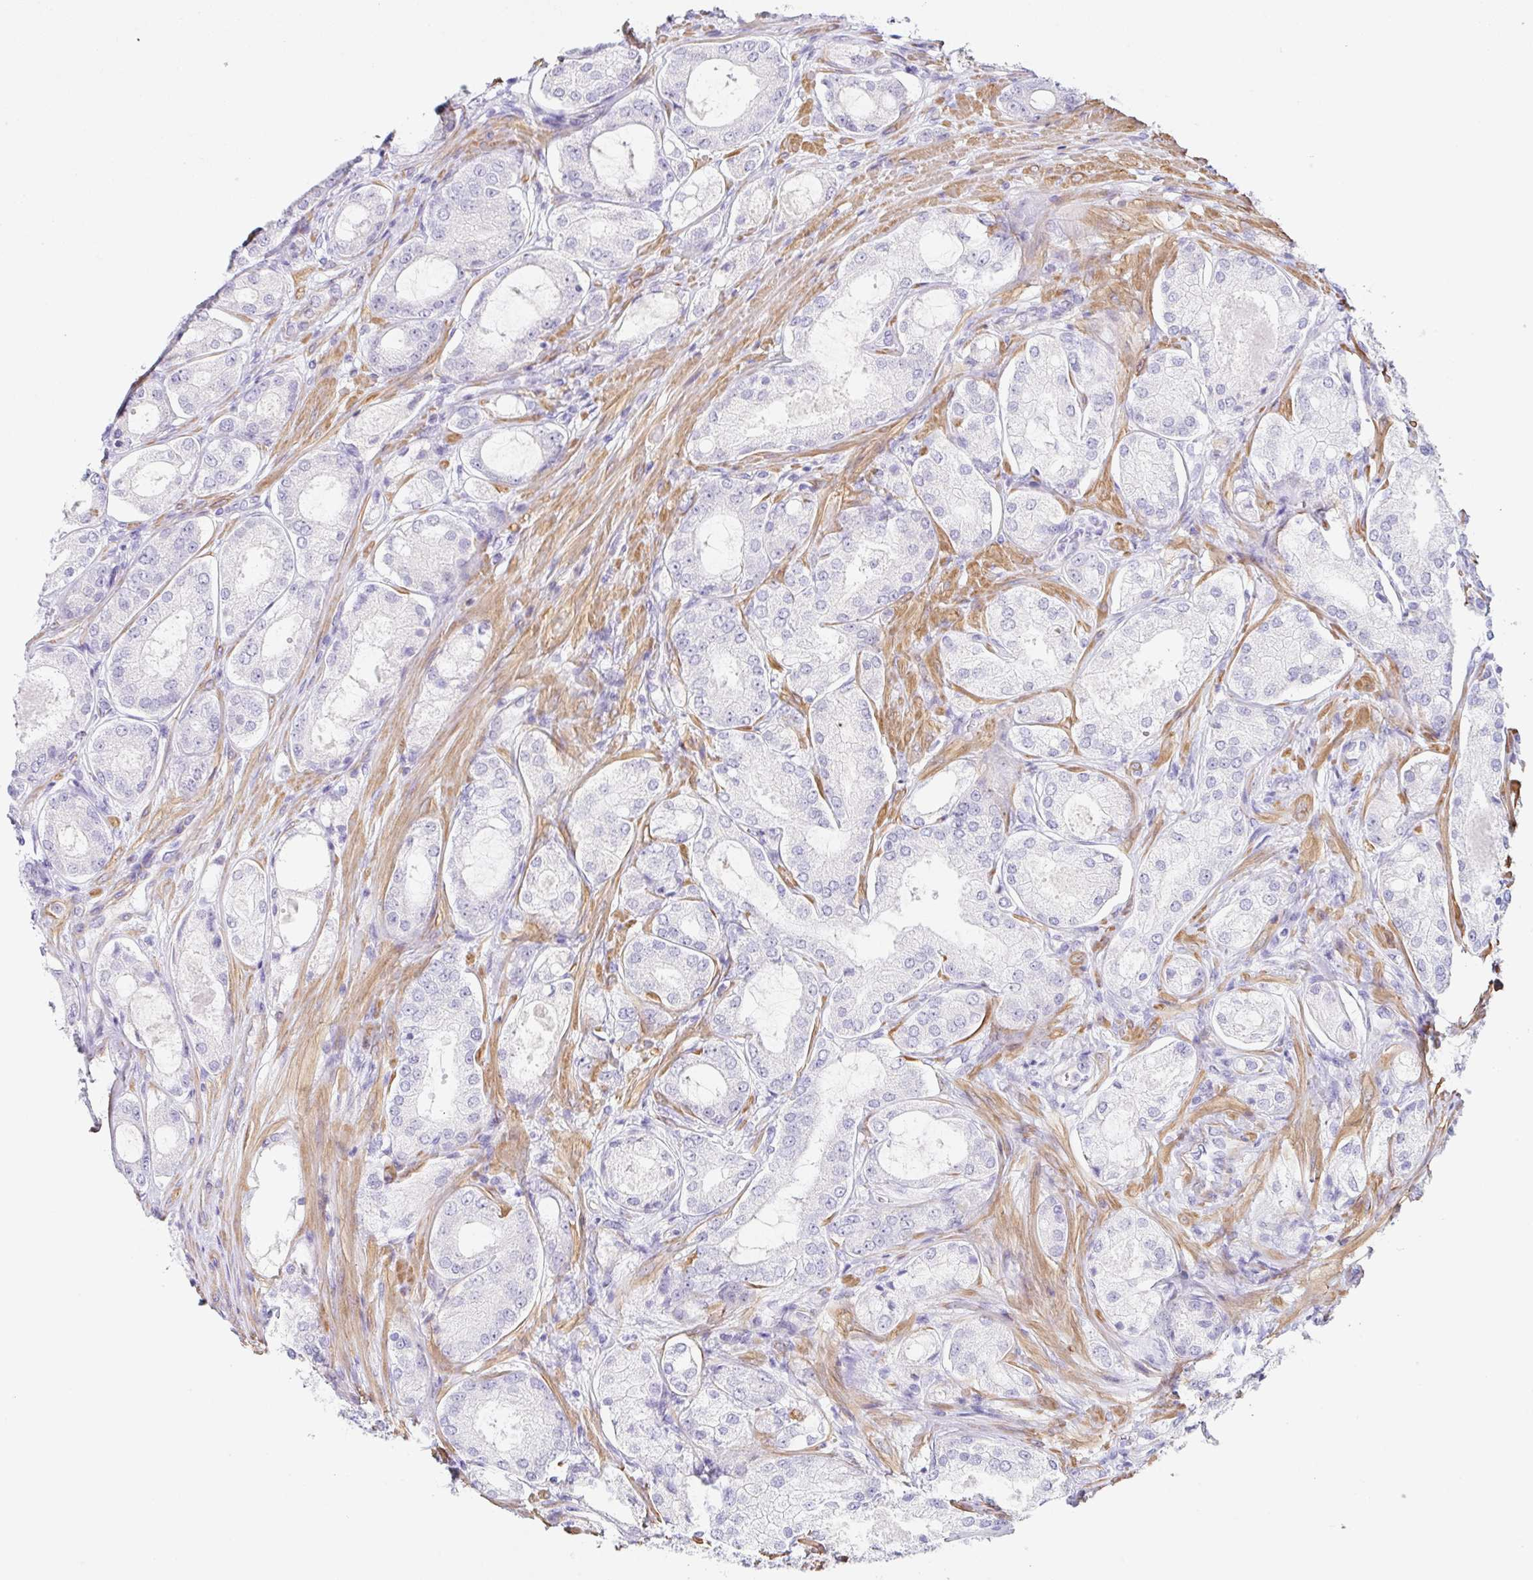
{"staining": {"intensity": "negative", "quantity": "none", "location": "none"}, "tissue": "prostate cancer", "cell_type": "Tumor cells", "image_type": "cancer", "snomed": [{"axis": "morphology", "description": "Adenocarcinoma, Low grade"}, {"axis": "topography", "description": "Prostate"}], "caption": "This is an IHC photomicrograph of prostate cancer (low-grade adenocarcinoma). There is no expression in tumor cells.", "gene": "DCAF17", "patient": {"sex": "male", "age": 68}}